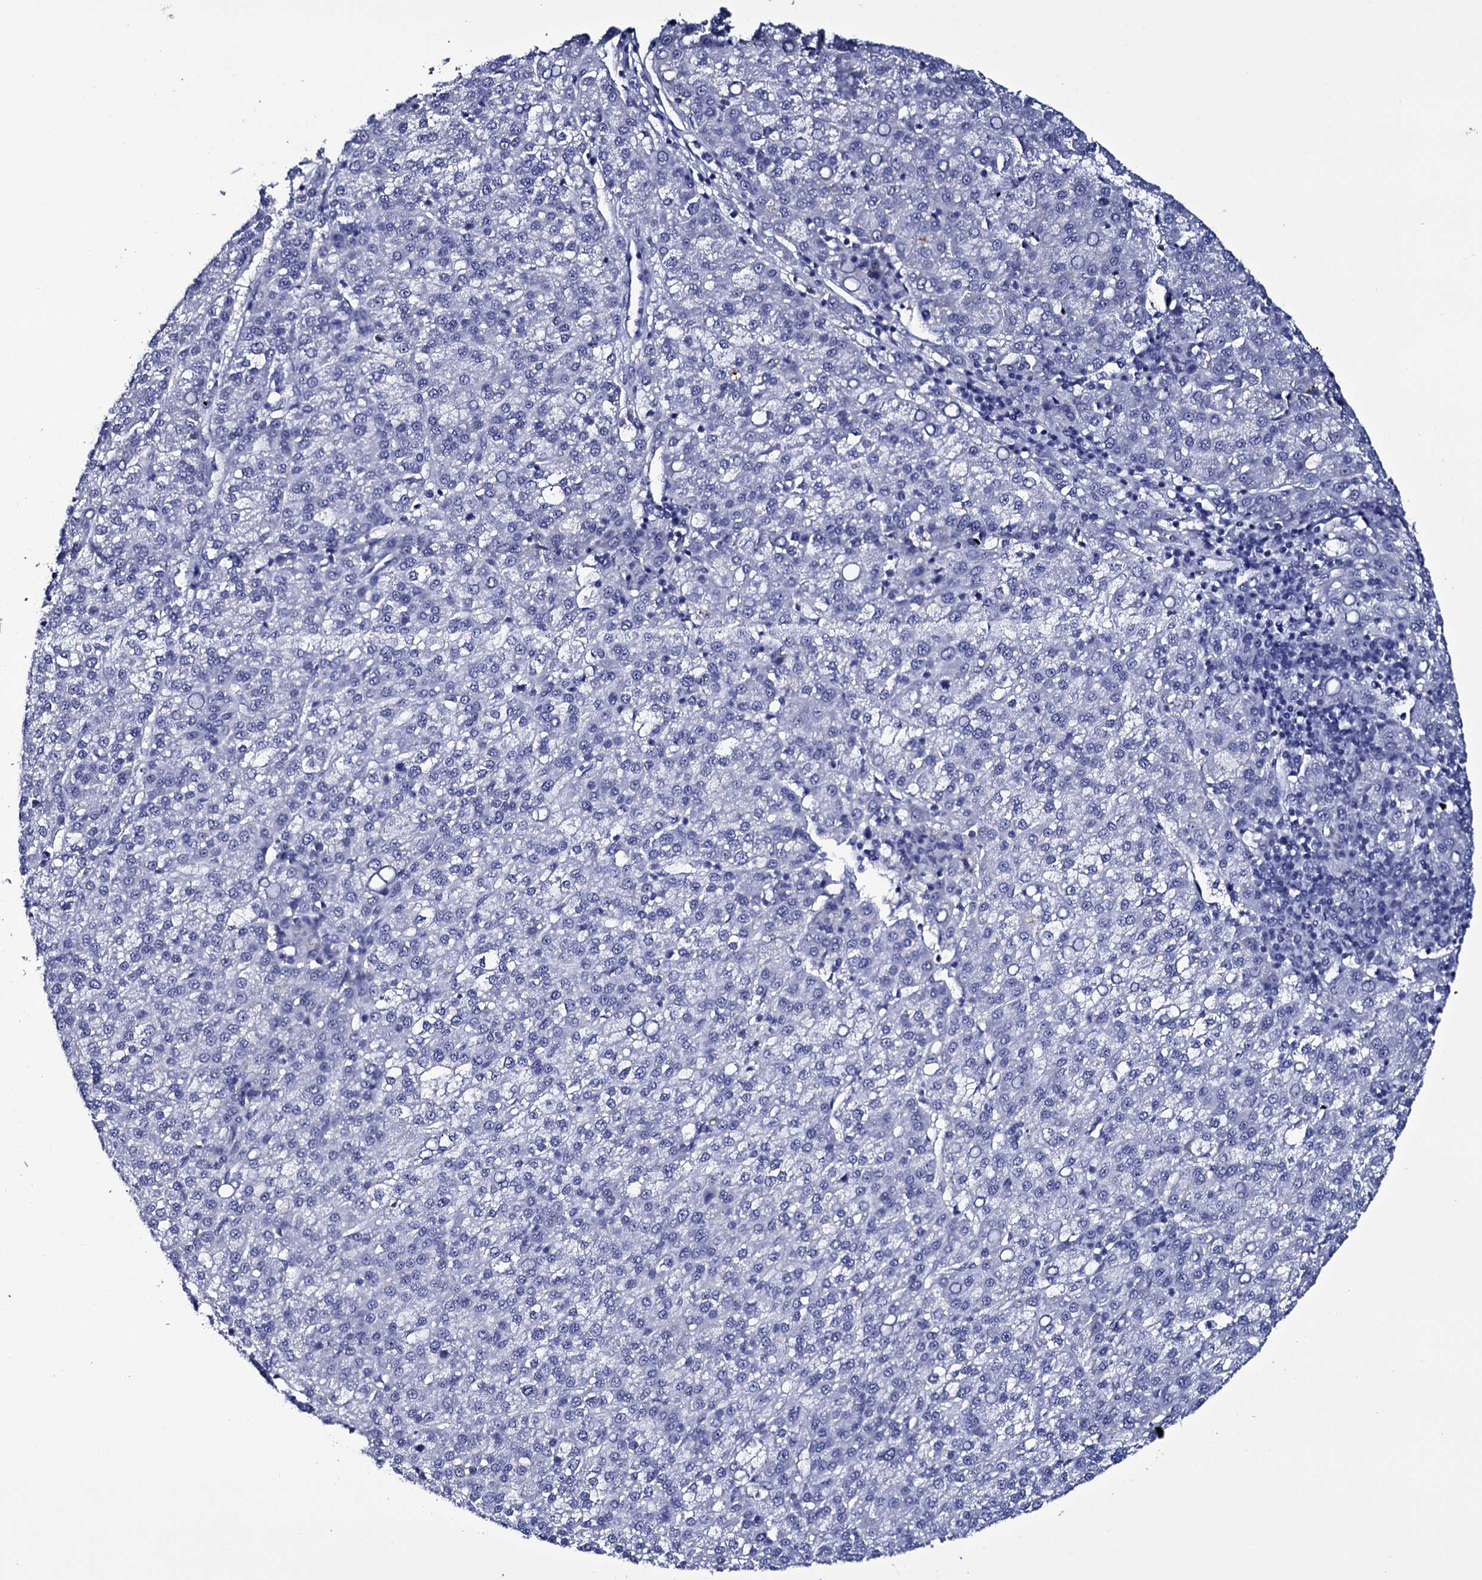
{"staining": {"intensity": "negative", "quantity": "none", "location": "none"}, "tissue": "liver cancer", "cell_type": "Tumor cells", "image_type": "cancer", "snomed": [{"axis": "morphology", "description": "Carcinoma, Hepatocellular, NOS"}, {"axis": "topography", "description": "Liver"}], "caption": "Protein analysis of liver hepatocellular carcinoma shows no significant expression in tumor cells.", "gene": "ITPRID2", "patient": {"sex": "female", "age": 58}}